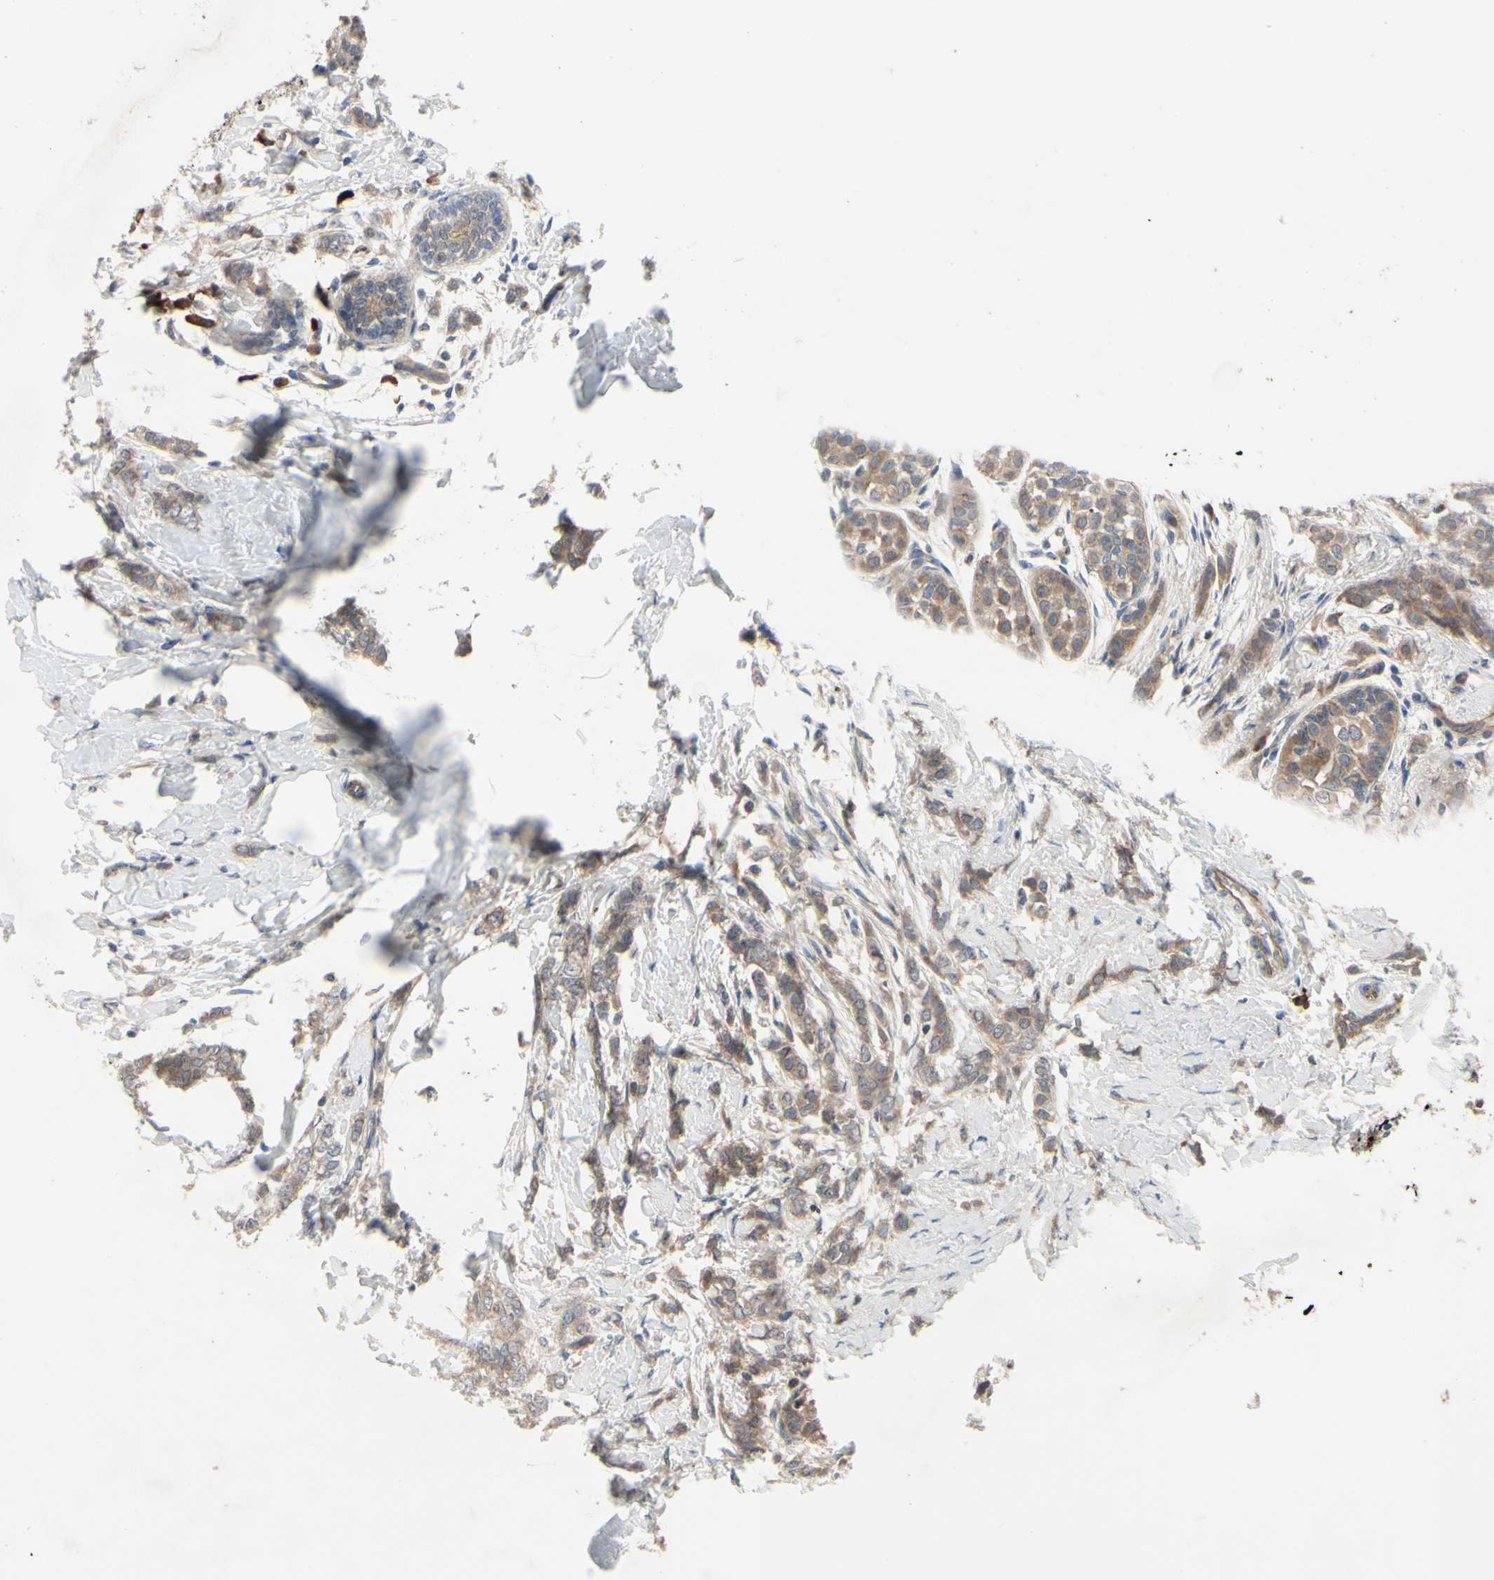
{"staining": {"intensity": "moderate", "quantity": ">75%", "location": "cytoplasmic/membranous"}, "tissue": "breast cancer", "cell_type": "Tumor cells", "image_type": "cancer", "snomed": [{"axis": "morphology", "description": "Lobular carcinoma, in situ"}, {"axis": "morphology", "description": "Lobular carcinoma"}, {"axis": "topography", "description": "Breast"}], "caption": "Breast cancer (lobular carcinoma in situ) tissue displays moderate cytoplasmic/membranous expression in approximately >75% of tumor cells, visualized by immunohistochemistry.", "gene": "XIAP", "patient": {"sex": "female", "age": 41}}